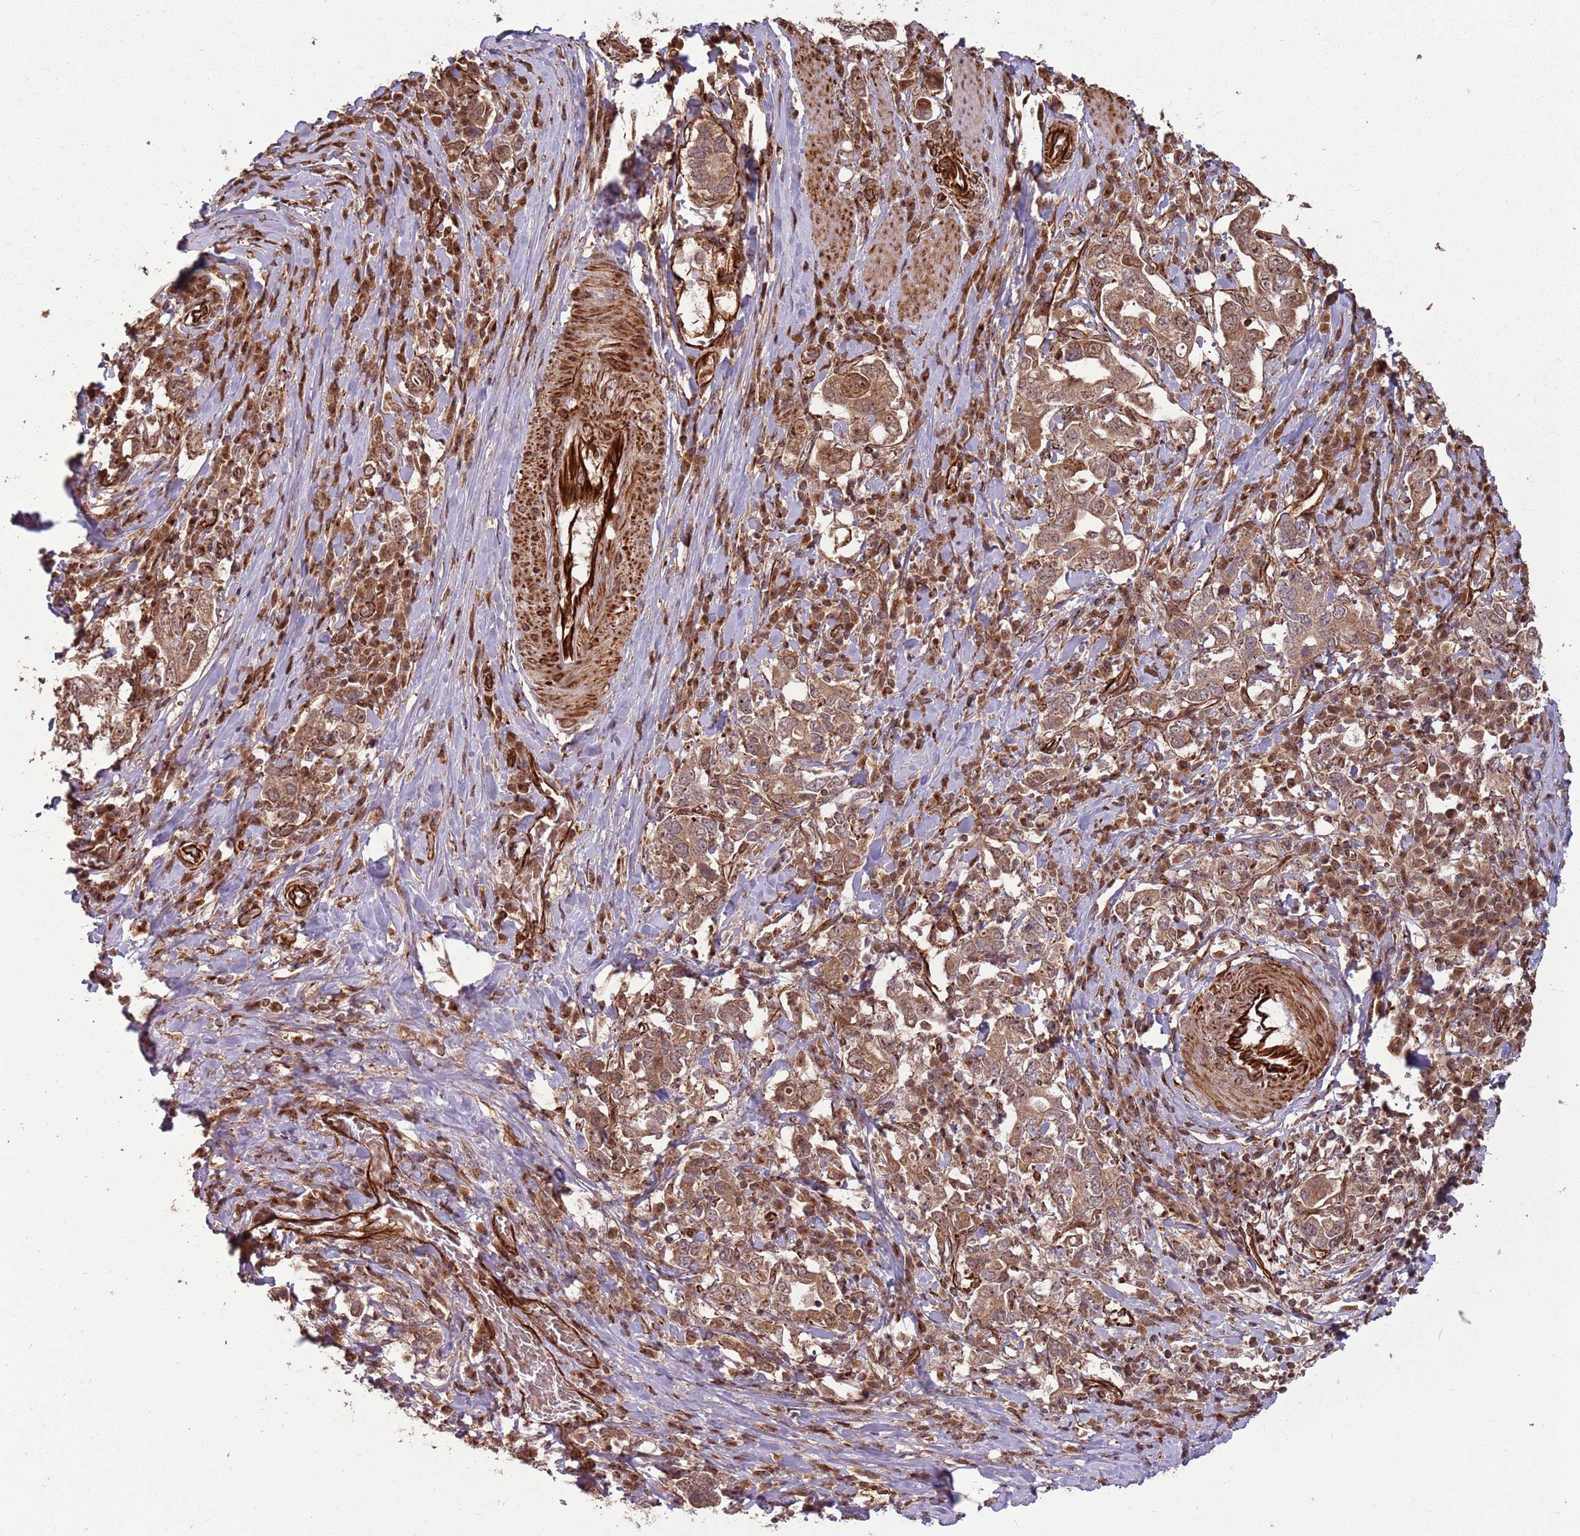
{"staining": {"intensity": "moderate", "quantity": ">75%", "location": "cytoplasmic/membranous,nuclear"}, "tissue": "stomach cancer", "cell_type": "Tumor cells", "image_type": "cancer", "snomed": [{"axis": "morphology", "description": "Adenocarcinoma, NOS"}, {"axis": "topography", "description": "Stomach, upper"}, {"axis": "topography", "description": "Stomach"}], "caption": "Protein positivity by immunohistochemistry demonstrates moderate cytoplasmic/membranous and nuclear expression in about >75% of tumor cells in stomach cancer (adenocarcinoma).", "gene": "ADAMTS3", "patient": {"sex": "male", "age": 62}}